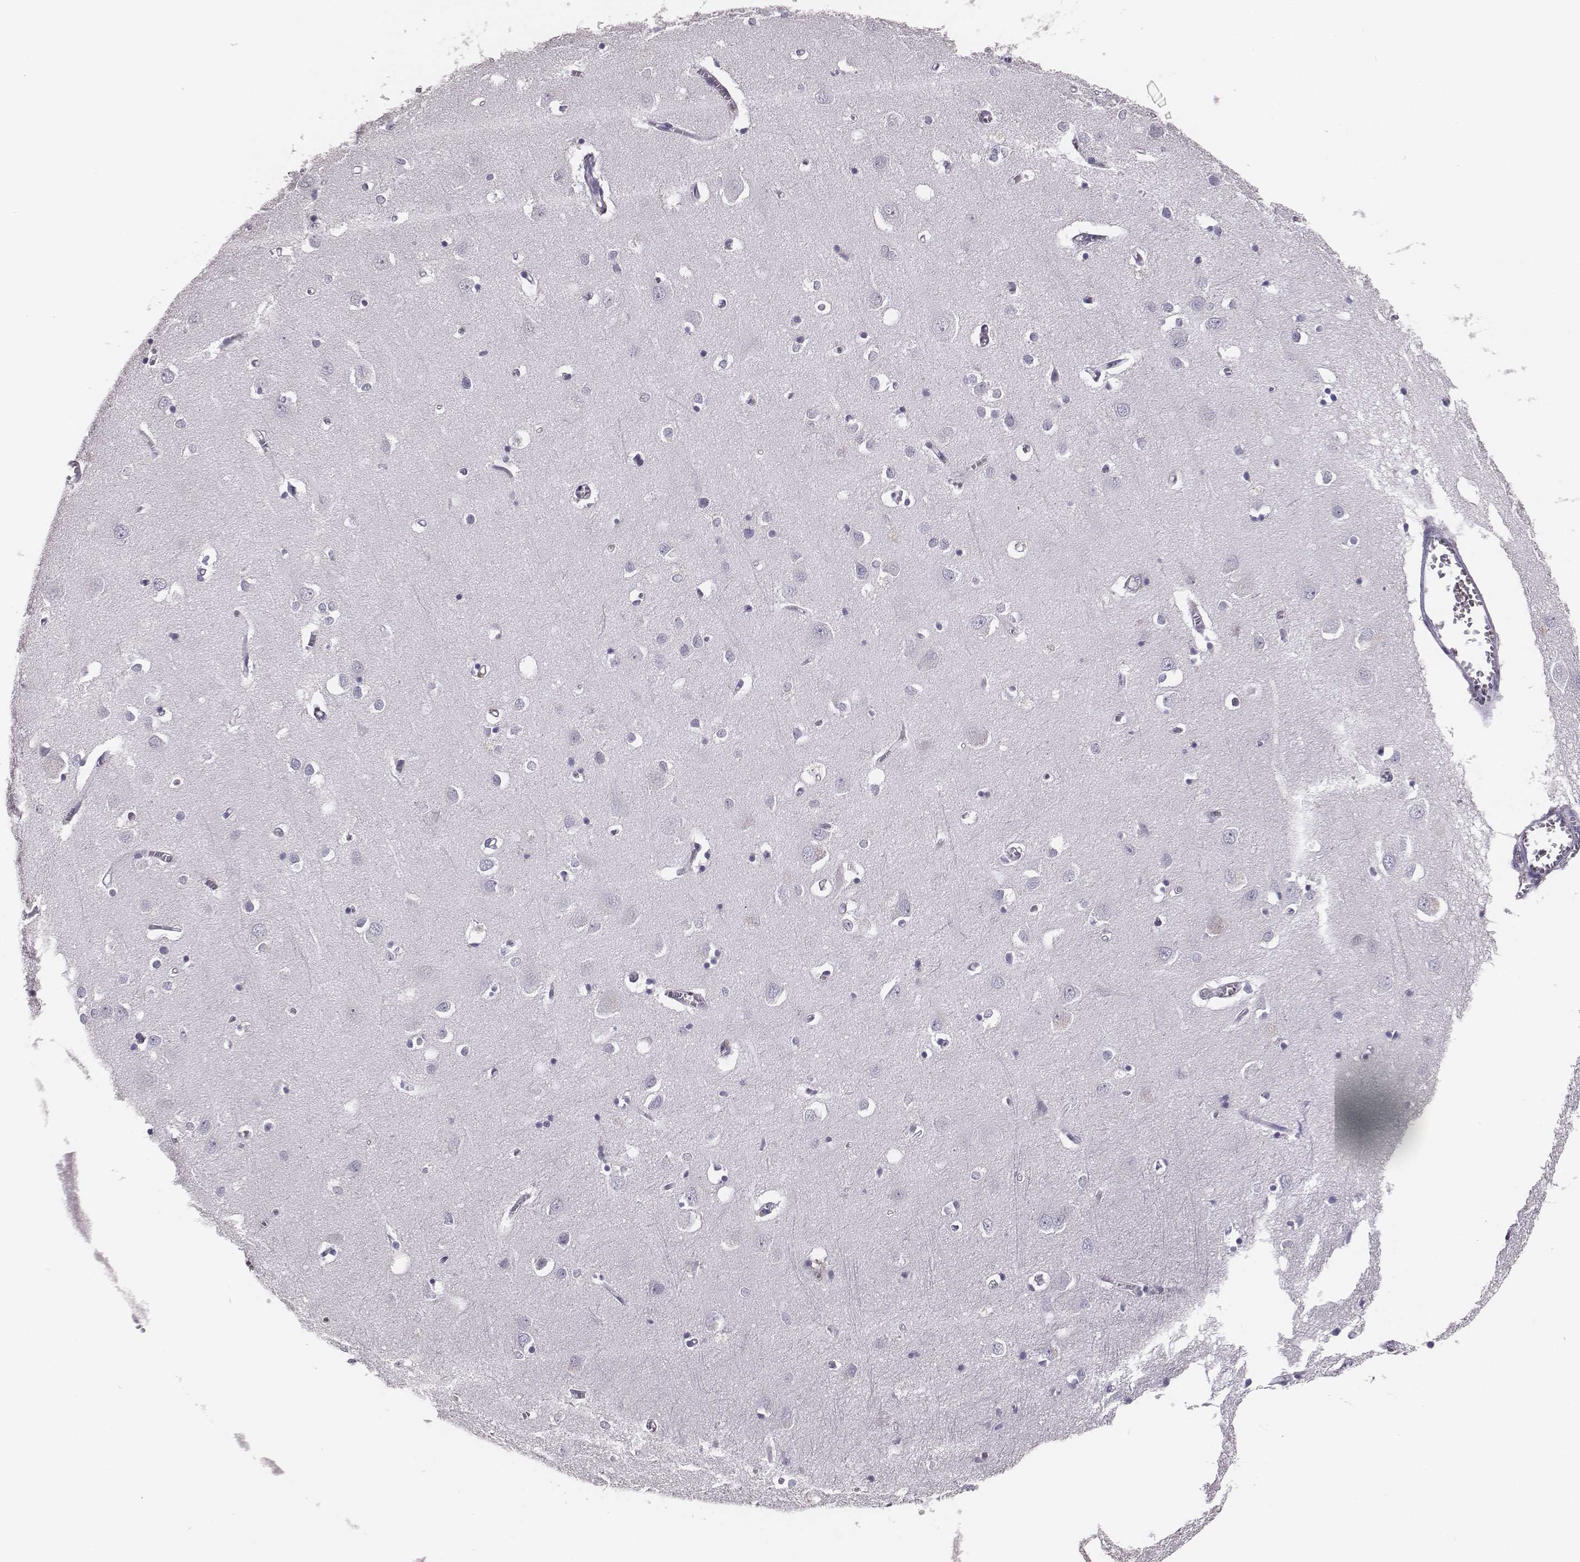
{"staining": {"intensity": "negative", "quantity": "none", "location": "none"}, "tissue": "cerebral cortex", "cell_type": "Endothelial cells", "image_type": "normal", "snomed": [{"axis": "morphology", "description": "Normal tissue, NOS"}, {"axis": "topography", "description": "Cerebral cortex"}], "caption": "High power microscopy micrograph of an immunohistochemistry (IHC) photomicrograph of normal cerebral cortex, revealing no significant expression in endothelial cells.", "gene": "CSH1", "patient": {"sex": "male", "age": 70}}